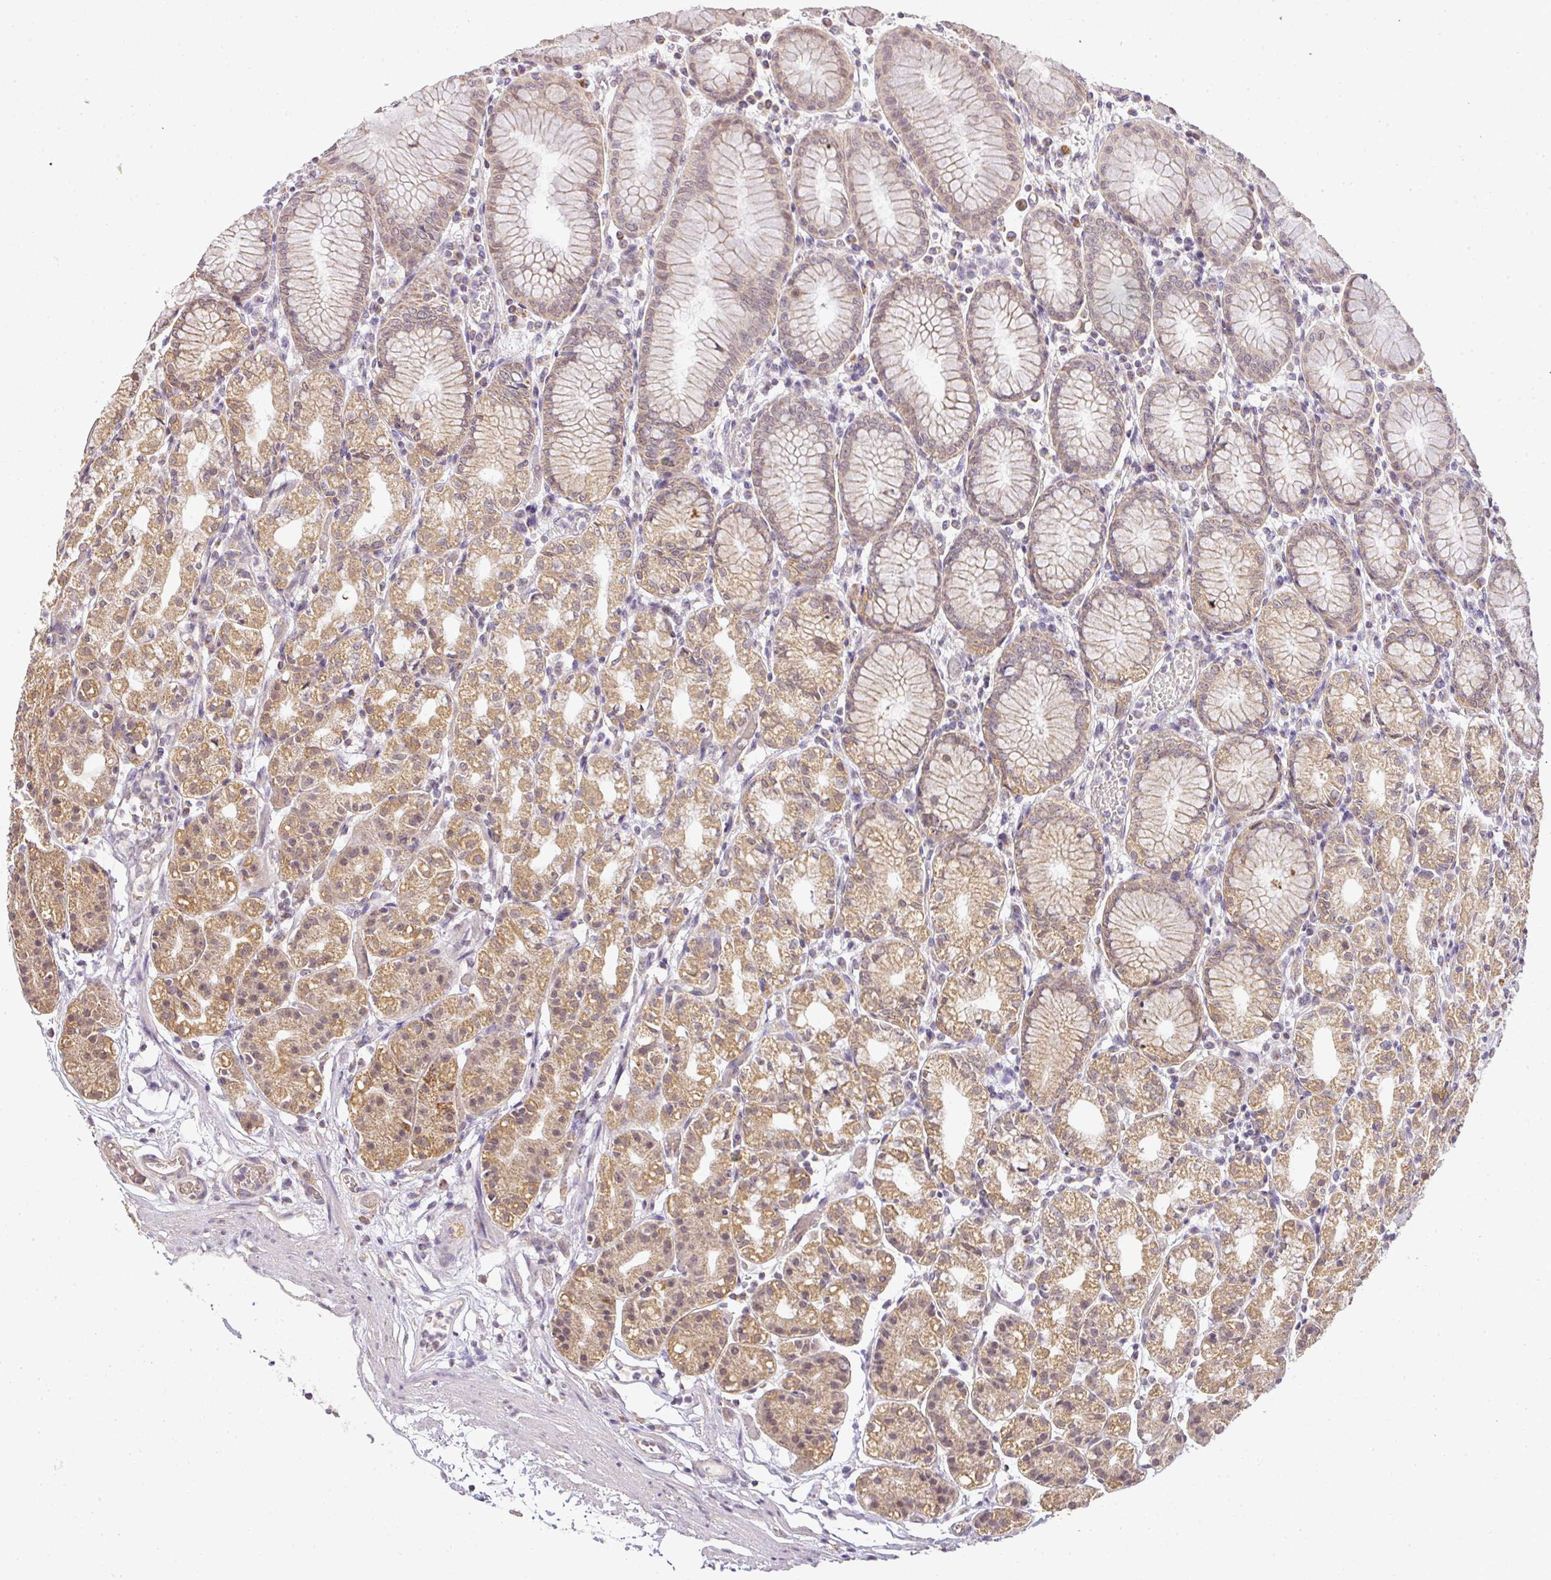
{"staining": {"intensity": "moderate", "quantity": ">75%", "location": "cytoplasmic/membranous"}, "tissue": "stomach", "cell_type": "Glandular cells", "image_type": "normal", "snomed": [{"axis": "morphology", "description": "Normal tissue, NOS"}, {"axis": "topography", "description": "Stomach"}], "caption": "The histopathology image demonstrates a brown stain indicating the presence of a protein in the cytoplasmic/membranous of glandular cells in stomach.", "gene": "MYOM2", "patient": {"sex": "female", "age": 57}}